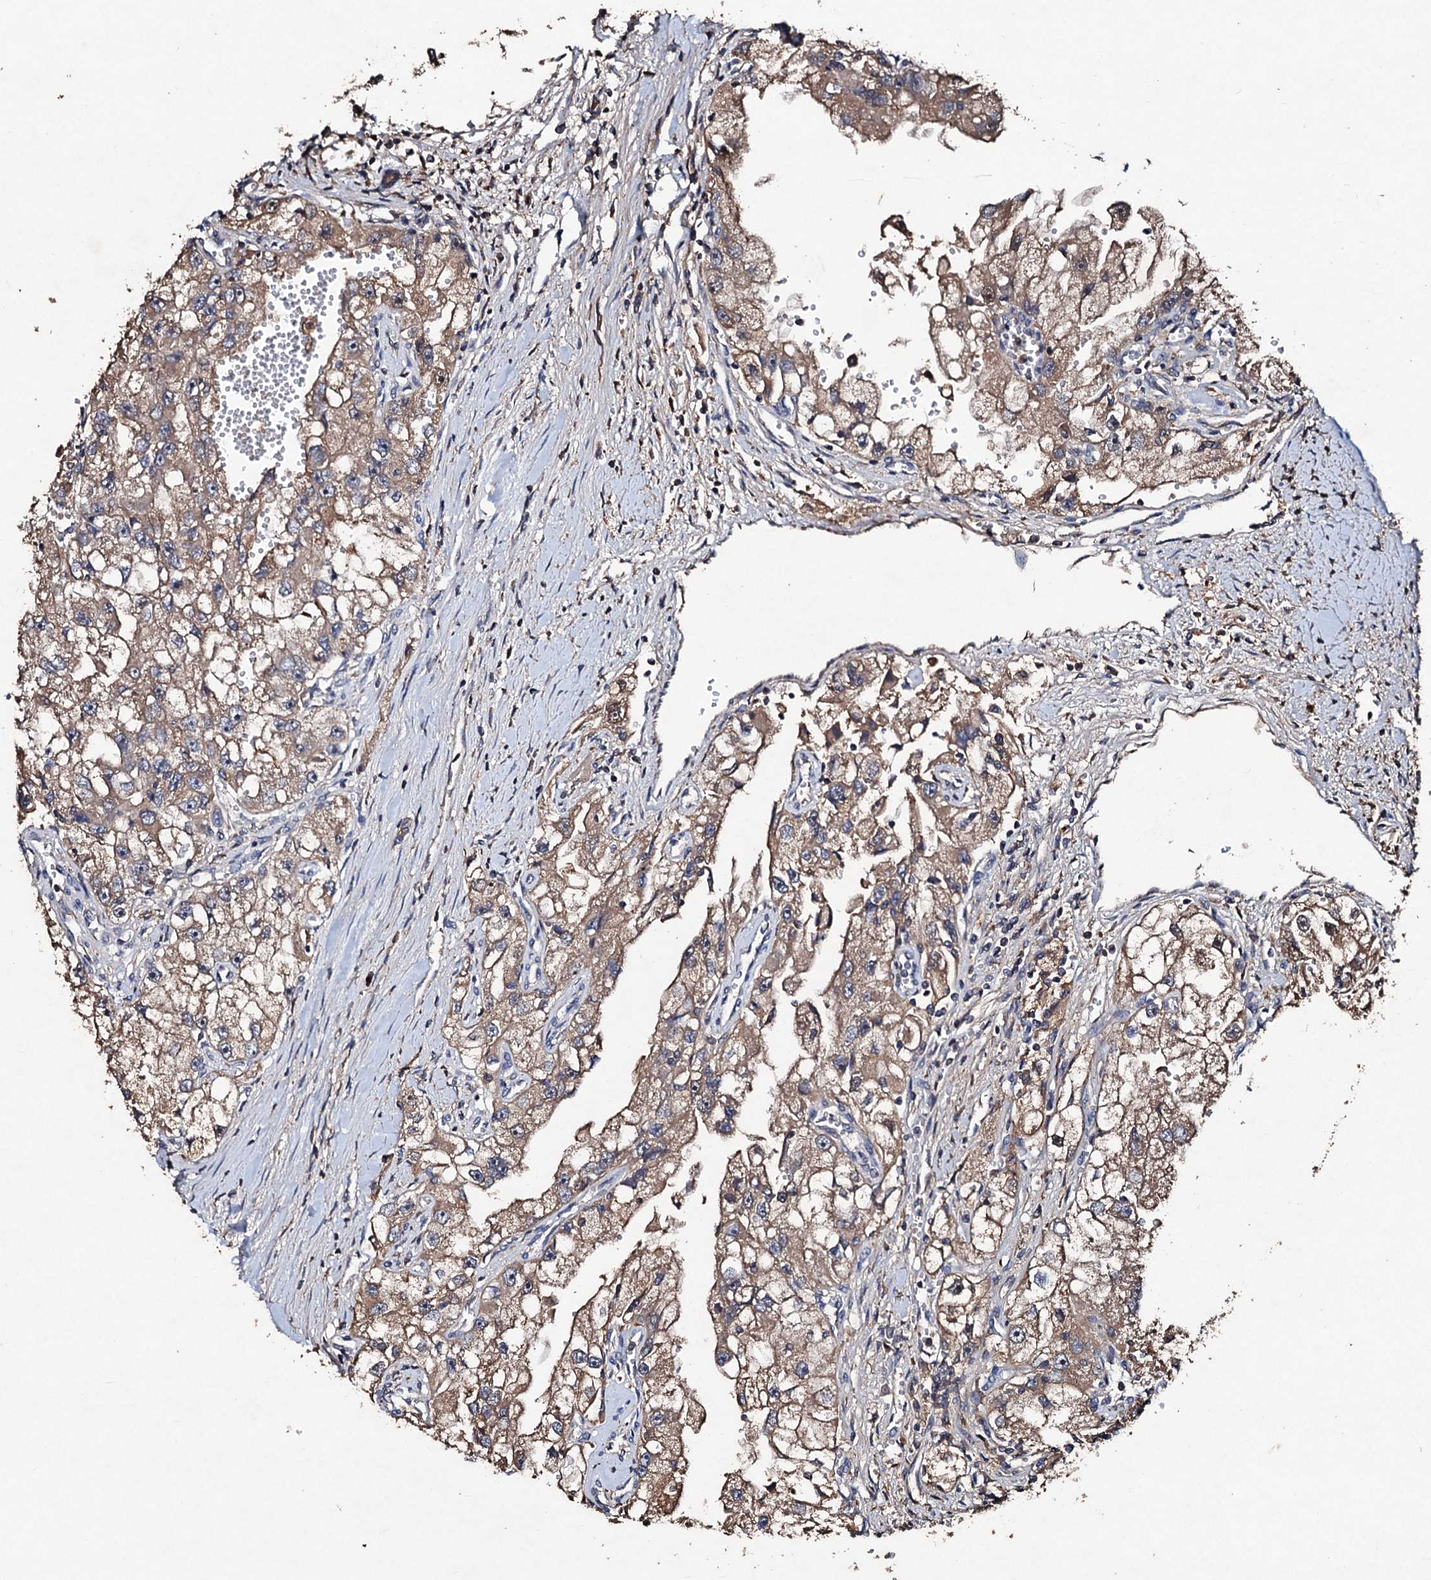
{"staining": {"intensity": "moderate", "quantity": ">75%", "location": "cytoplasmic/membranous"}, "tissue": "renal cancer", "cell_type": "Tumor cells", "image_type": "cancer", "snomed": [{"axis": "morphology", "description": "Adenocarcinoma, NOS"}, {"axis": "topography", "description": "Kidney"}], "caption": "Renal cancer was stained to show a protein in brown. There is medium levels of moderate cytoplasmic/membranous positivity in approximately >75% of tumor cells.", "gene": "KERA", "patient": {"sex": "male", "age": 63}}